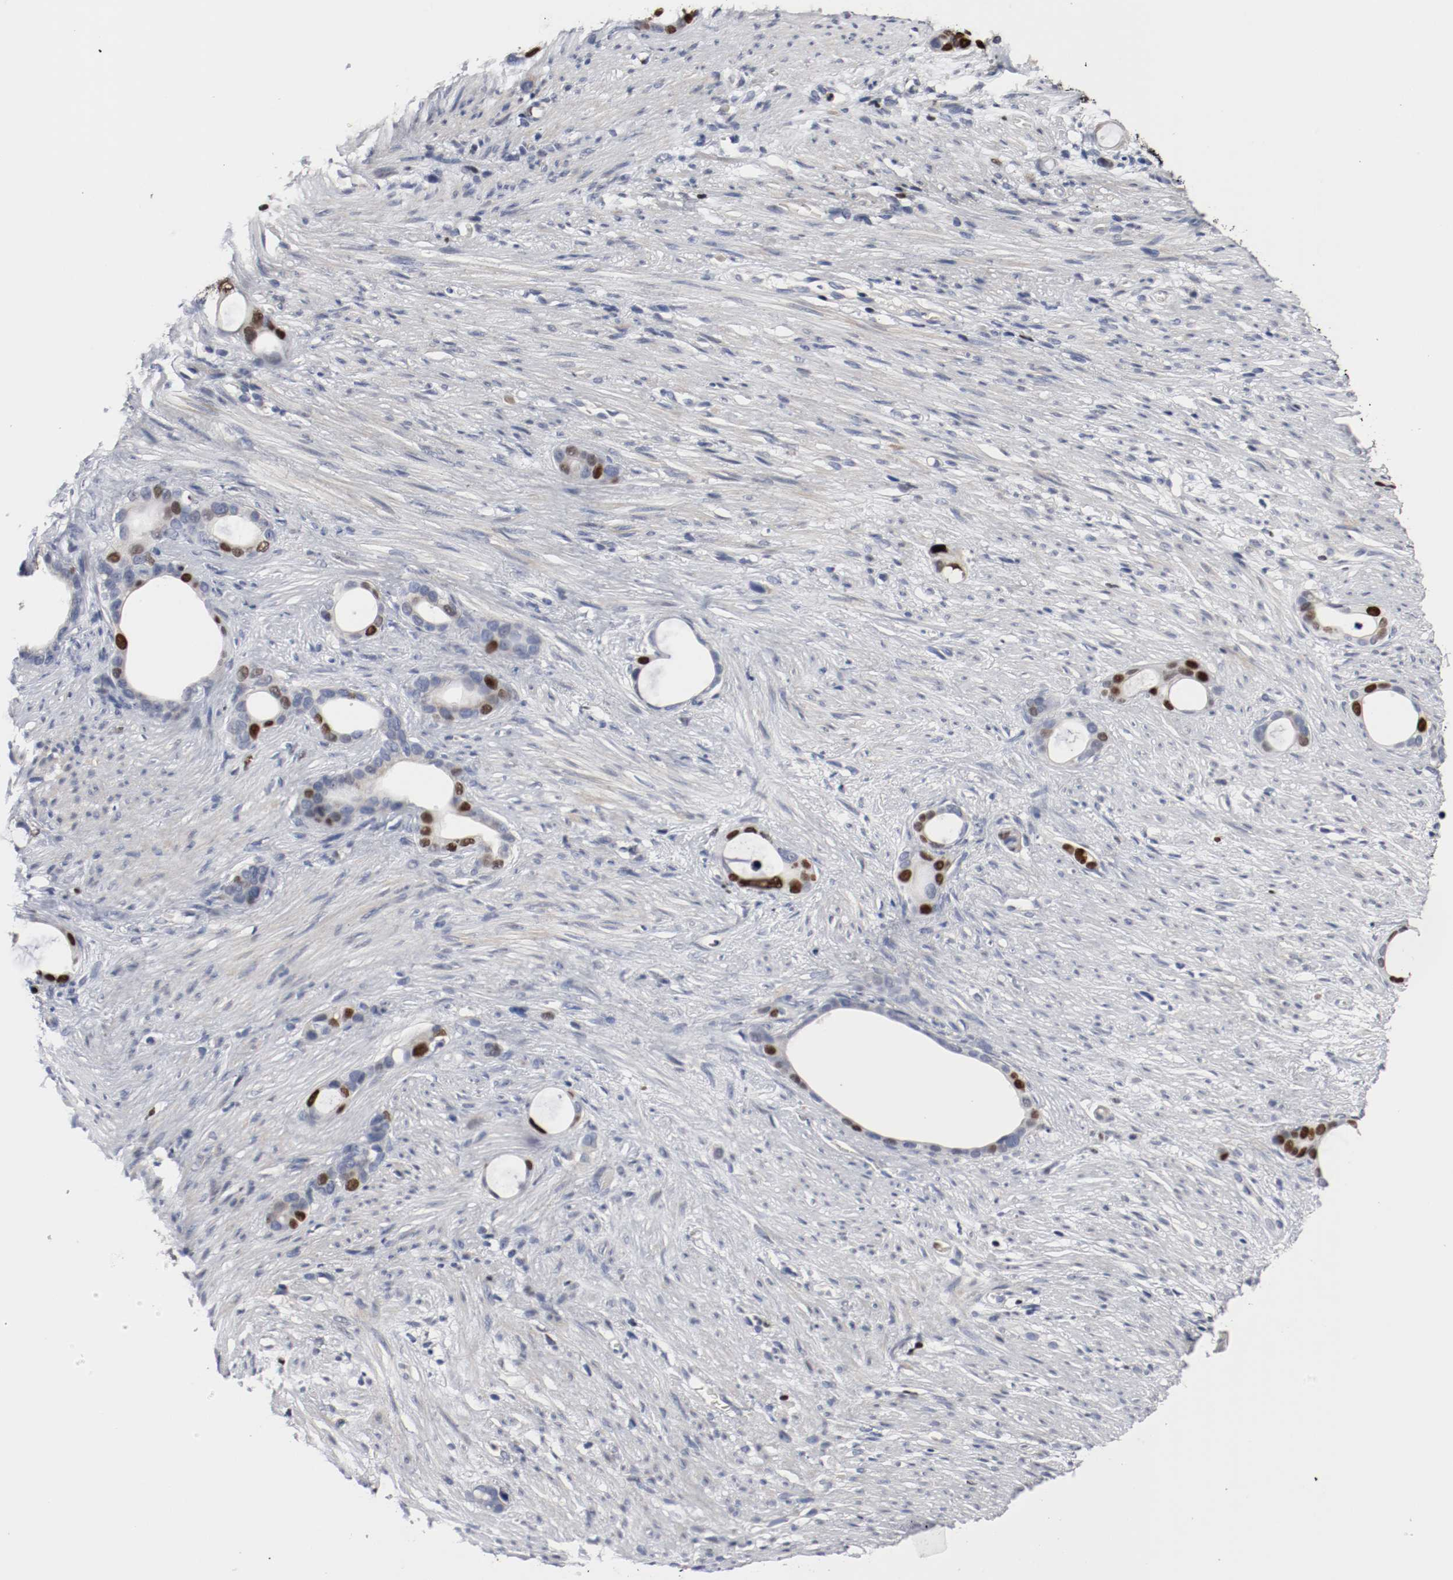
{"staining": {"intensity": "strong", "quantity": "<25%", "location": "nuclear"}, "tissue": "stomach cancer", "cell_type": "Tumor cells", "image_type": "cancer", "snomed": [{"axis": "morphology", "description": "Adenocarcinoma, NOS"}, {"axis": "topography", "description": "Stomach"}], "caption": "This image reveals immunohistochemistry (IHC) staining of human stomach adenocarcinoma, with medium strong nuclear staining in about <25% of tumor cells.", "gene": "MCM6", "patient": {"sex": "female", "age": 75}}